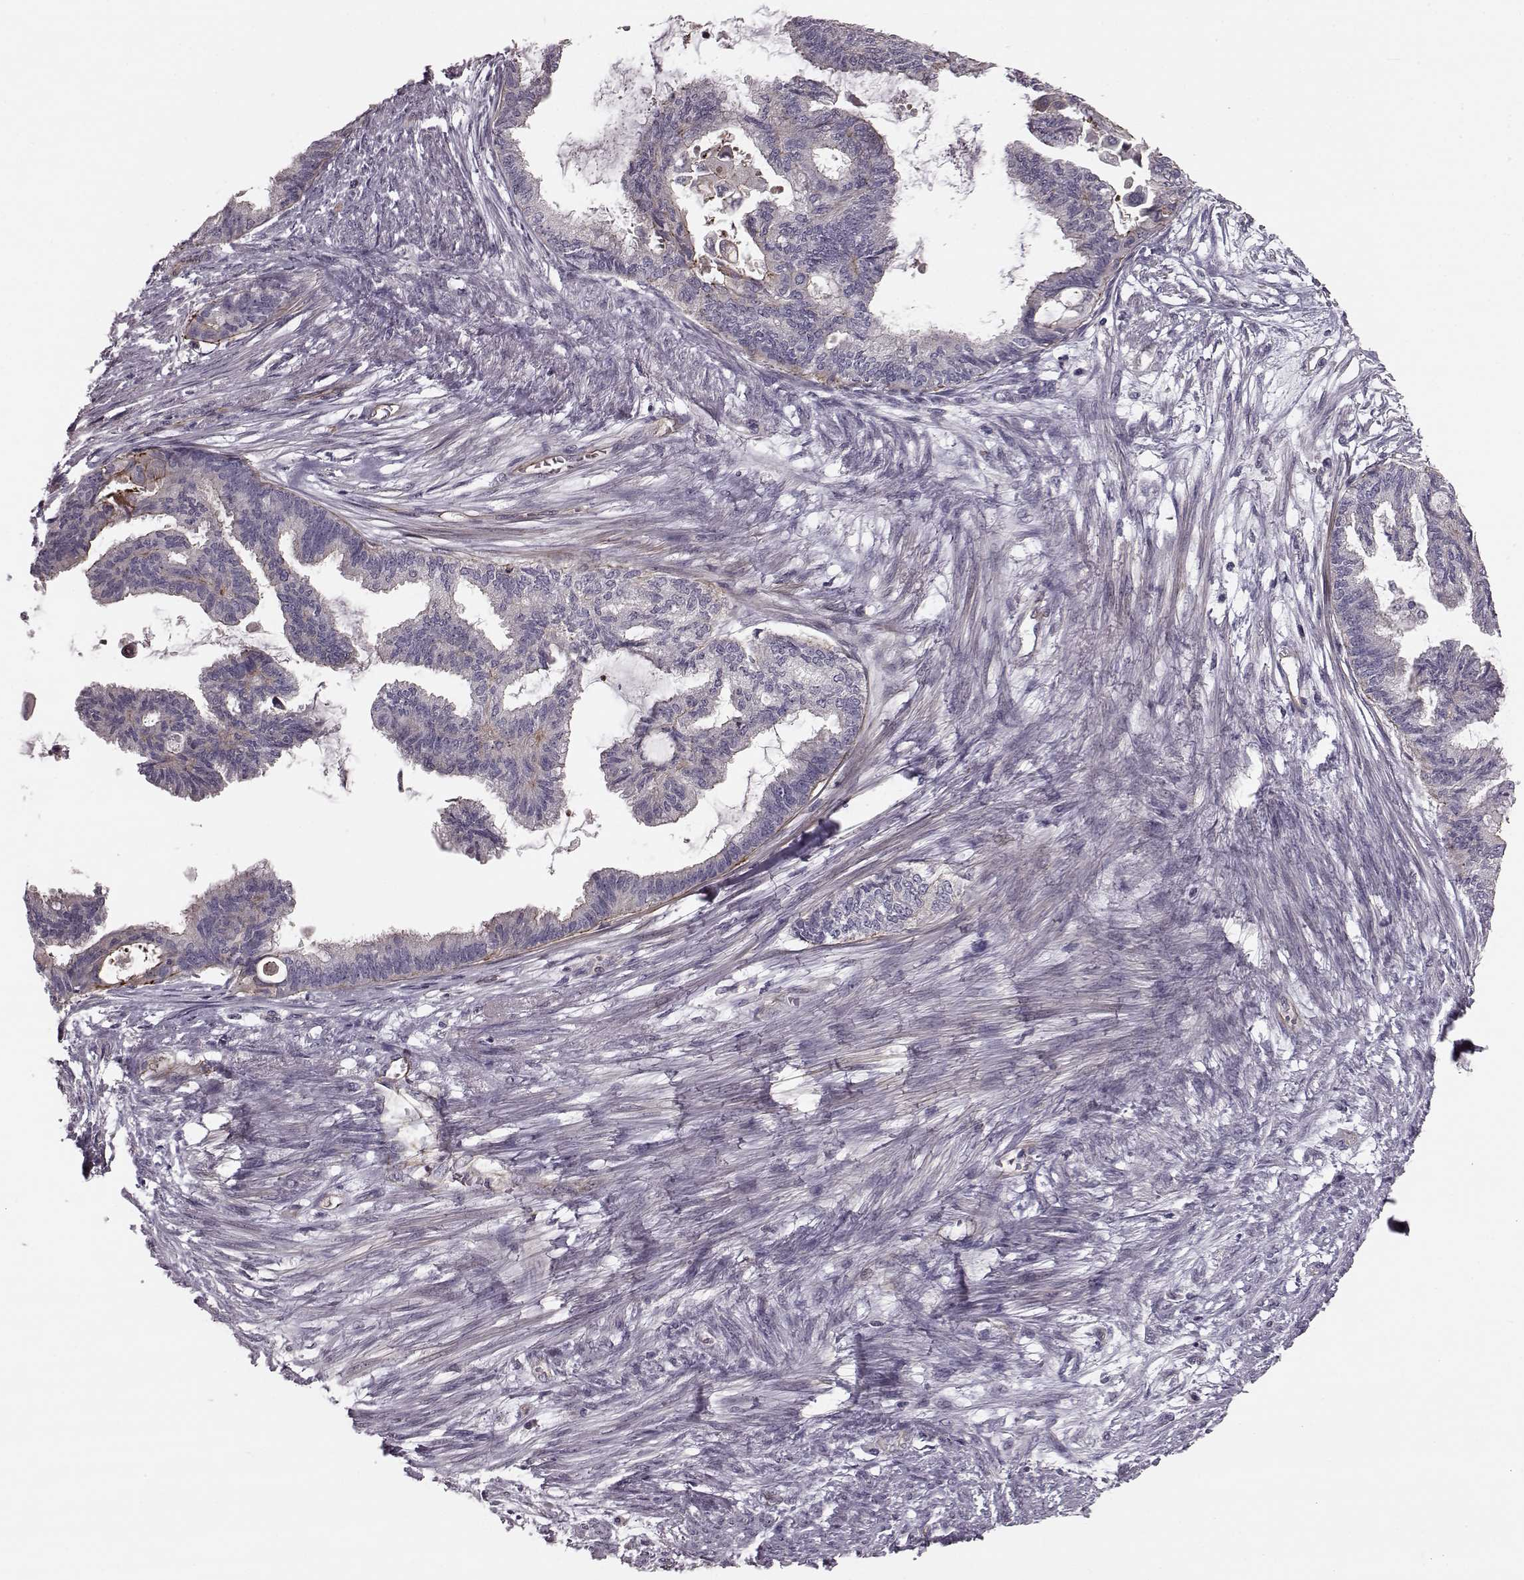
{"staining": {"intensity": "negative", "quantity": "none", "location": "none"}, "tissue": "endometrial cancer", "cell_type": "Tumor cells", "image_type": "cancer", "snomed": [{"axis": "morphology", "description": "Adenocarcinoma, NOS"}, {"axis": "topography", "description": "Endometrium"}], "caption": "This is an immunohistochemistry (IHC) micrograph of endometrial cancer. There is no expression in tumor cells.", "gene": "SLC22A18", "patient": {"sex": "female", "age": 86}}